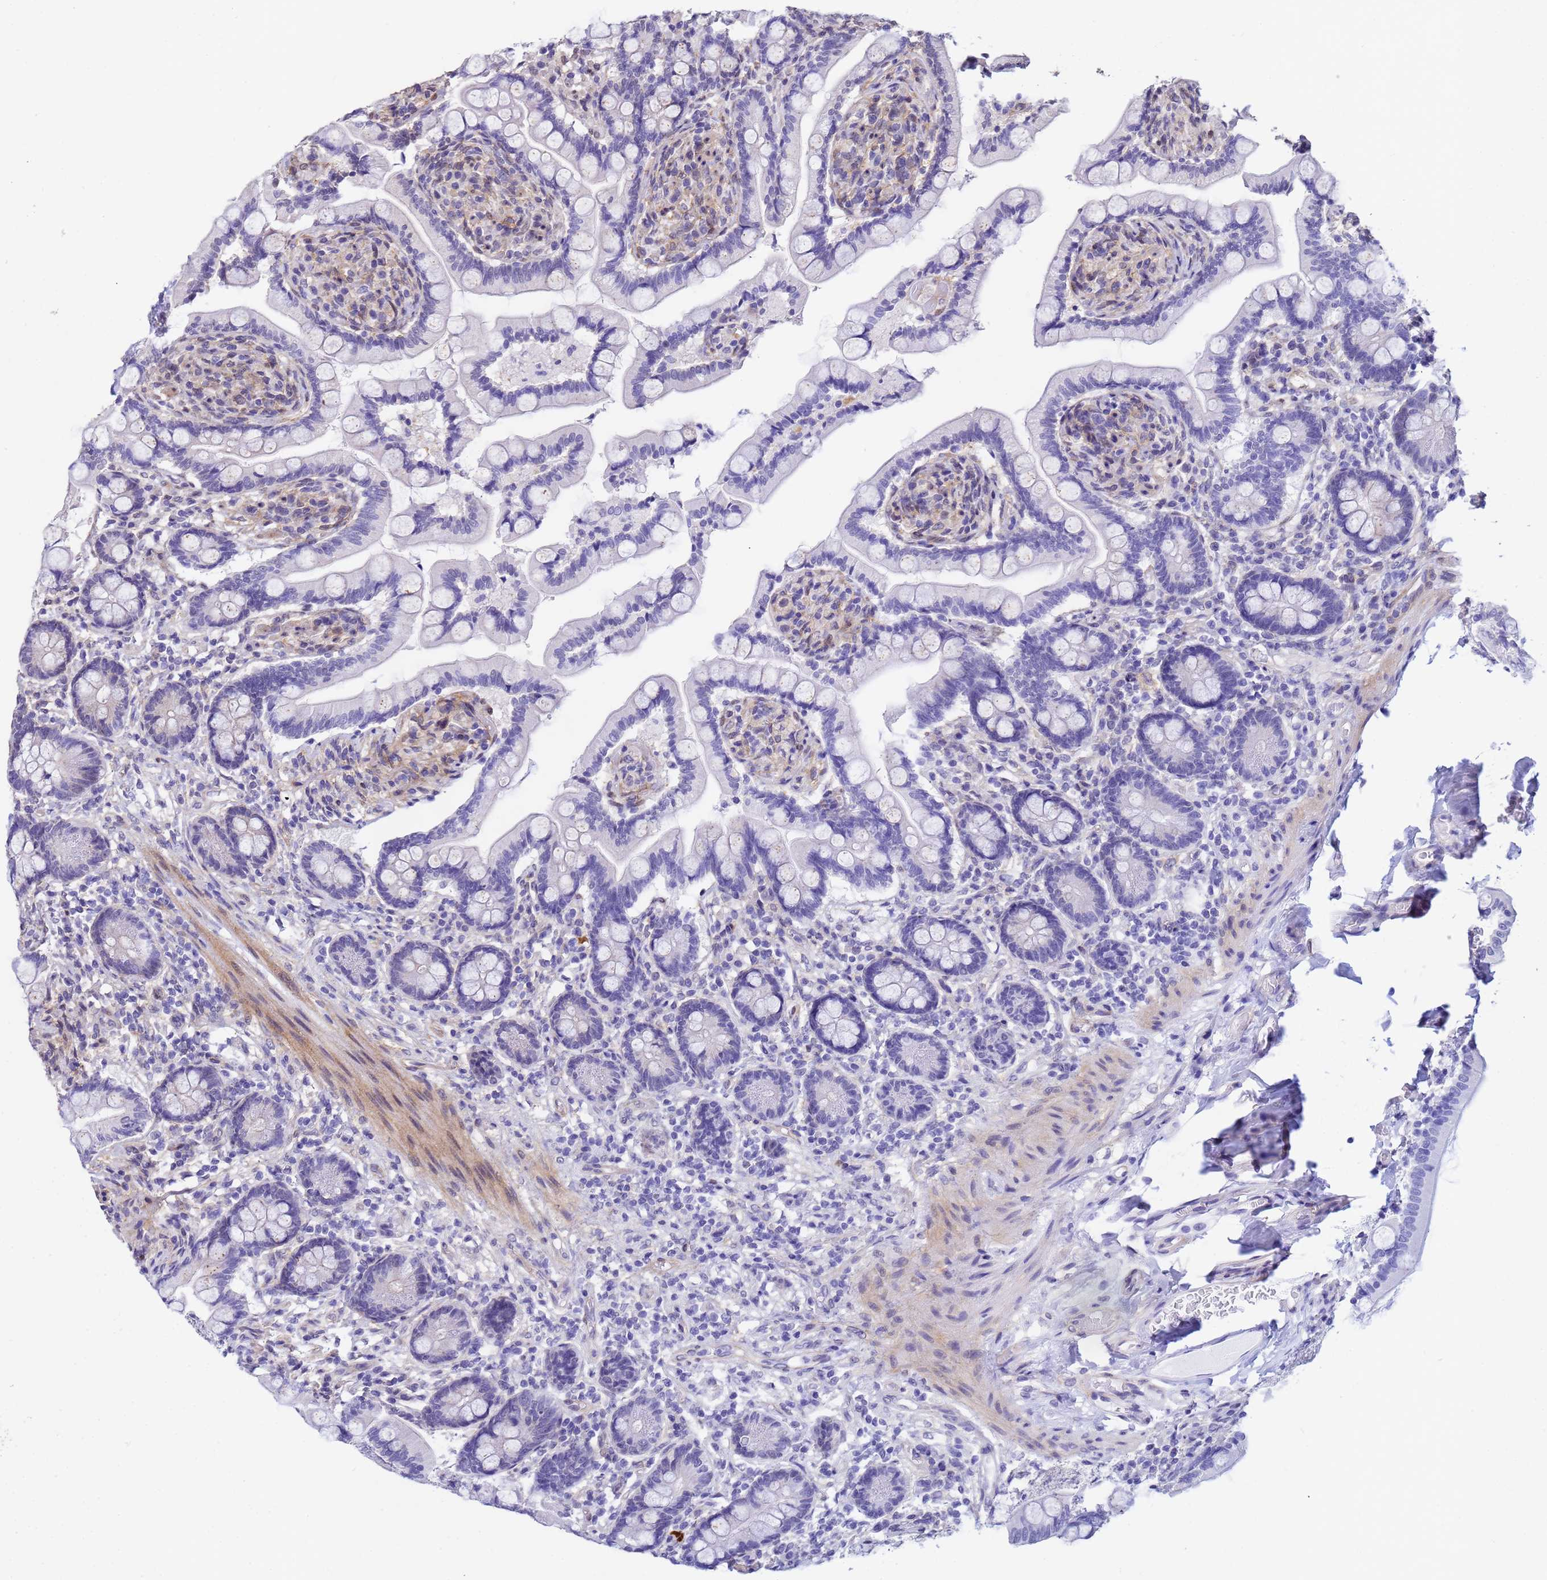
{"staining": {"intensity": "negative", "quantity": "none", "location": "none"}, "tissue": "small intestine", "cell_type": "Glandular cells", "image_type": "normal", "snomed": [{"axis": "morphology", "description": "Normal tissue, NOS"}, {"axis": "topography", "description": "Small intestine"}], "caption": "DAB immunohistochemical staining of benign human small intestine exhibits no significant expression in glandular cells. Brightfield microscopy of IHC stained with DAB (brown) and hematoxylin (blue), captured at high magnification.", "gene": "TRIP6", "patient": {"sex": "female", "age": 64}}